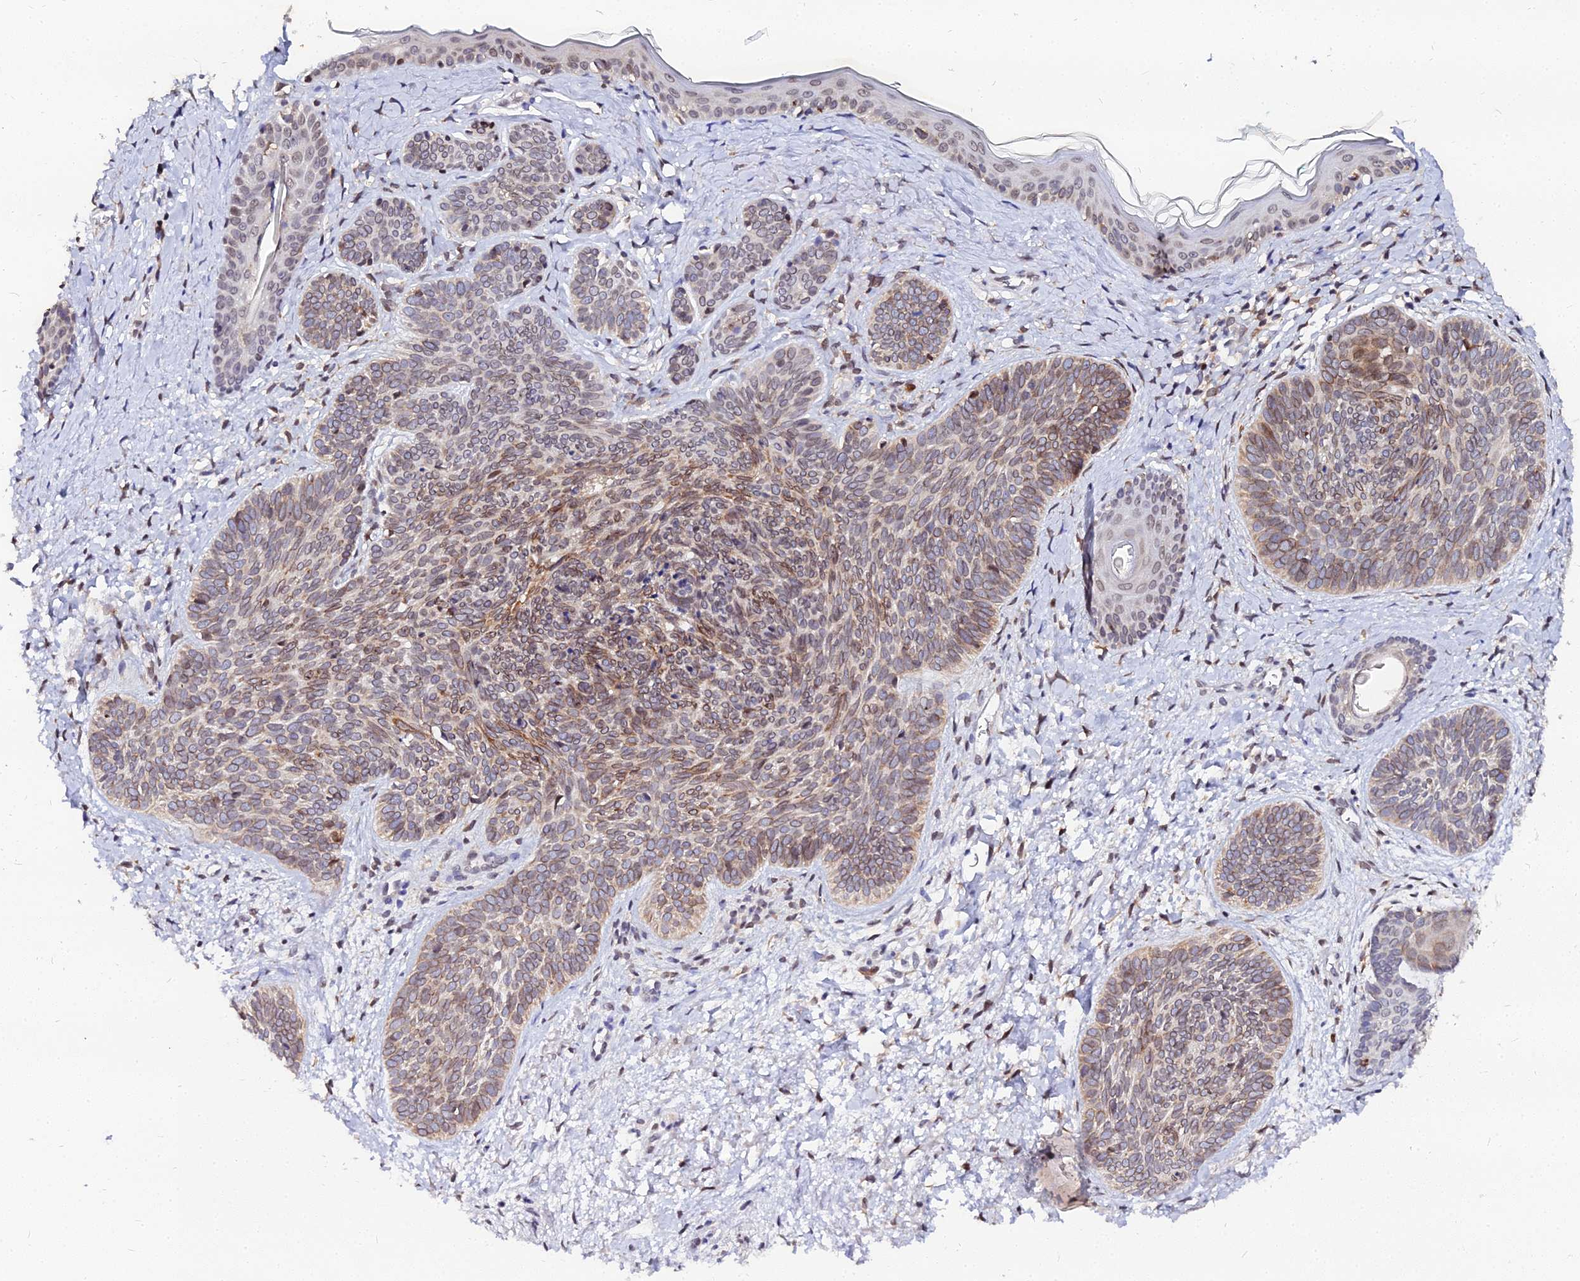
{"staining": {"intensity": "moderate", "quantity": "25%-75%", "location": "cytoplasmic/membranous,nuclear"}, "tissue": "skin cancer", "cell_type": "Tumor cells", "image_type": "cancer", "snomed": [{"axis": "morphology", "description": "Basal cell carcinoma"}, {"axis": "topography", "description": "Skin"}], "caption": "DAB (3,3'-diaminobenzidine) immunohistochemical staining of human skin cancer displays moderate cytoplasmic/membranous and nuclear protein staining in about 25%-75% of tumor cells. The staining was performed using DAB to visualize the protein expression in brown, while the nuclei were stained in blue with hematoxylin (Magnification: 20x).", "gene": "RNF121", "patient": {"sex": "female", "age": 81}}